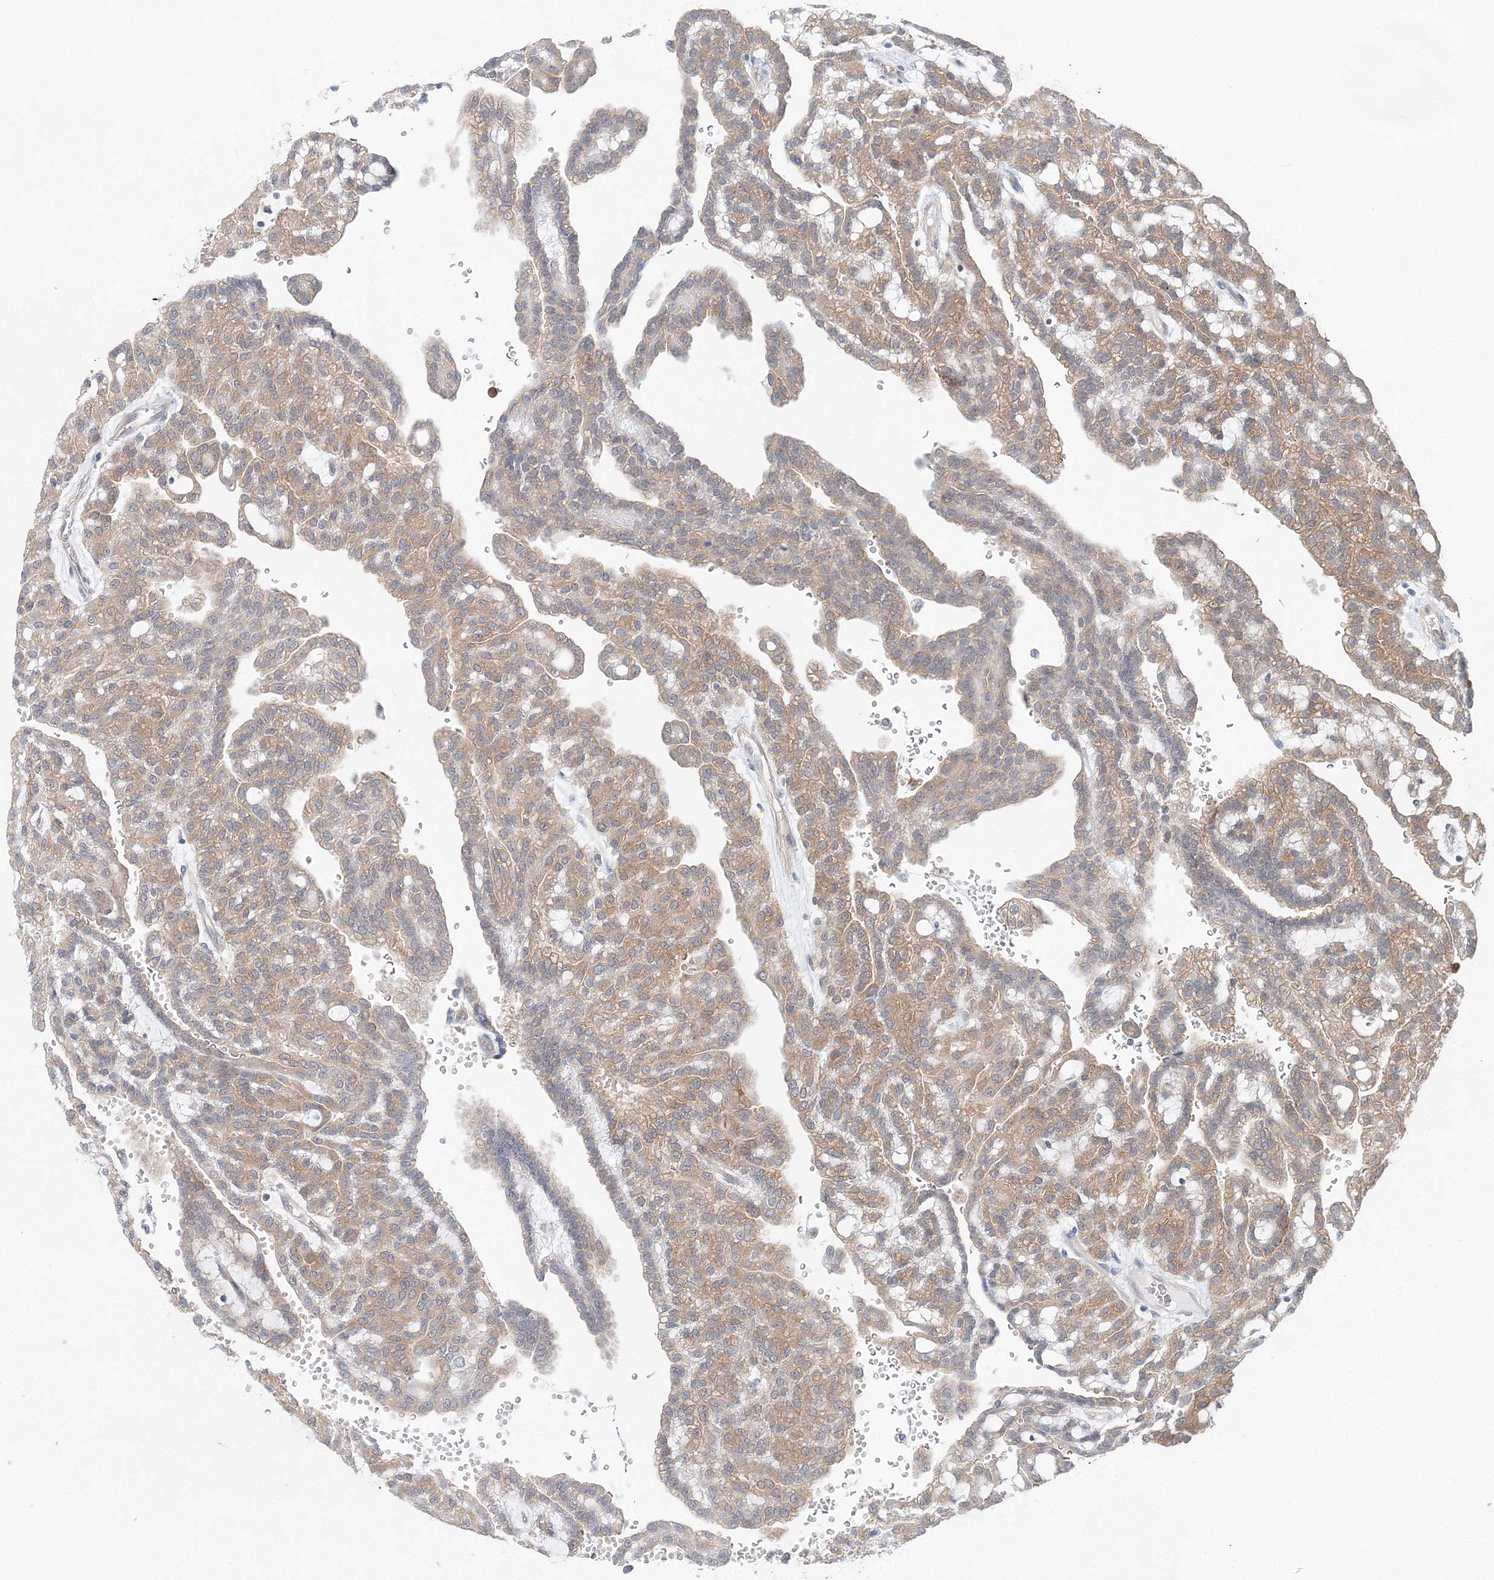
{"staining": {"intensity": "moderate", "quantity": ">75%", "location": "cytoplasmic/membranous"}, "tissue": "renal cancer", "cell_type": "Tumor cells", "image_type": "cancer", "snomed": [{"axis": "morphology", "description": "Adenocarcinoma, NOS"}, {"axis": "topography", "description": "Kidney"}], "caption": "Immunohistochemistry staining of renal adenocarcinoma, which displays medium levels of moderate cytoplasmic/membranous expression in approximately >75% of tumor cells indicating moderate cytoplasmic/membranous protein positivity. The staining was performed using DAB (brown) for protein detection and nuclei were counterstained in hematoxylin (blue).", "gene": "TPRKB", "patient": {"sex": "male", "age": 63}}